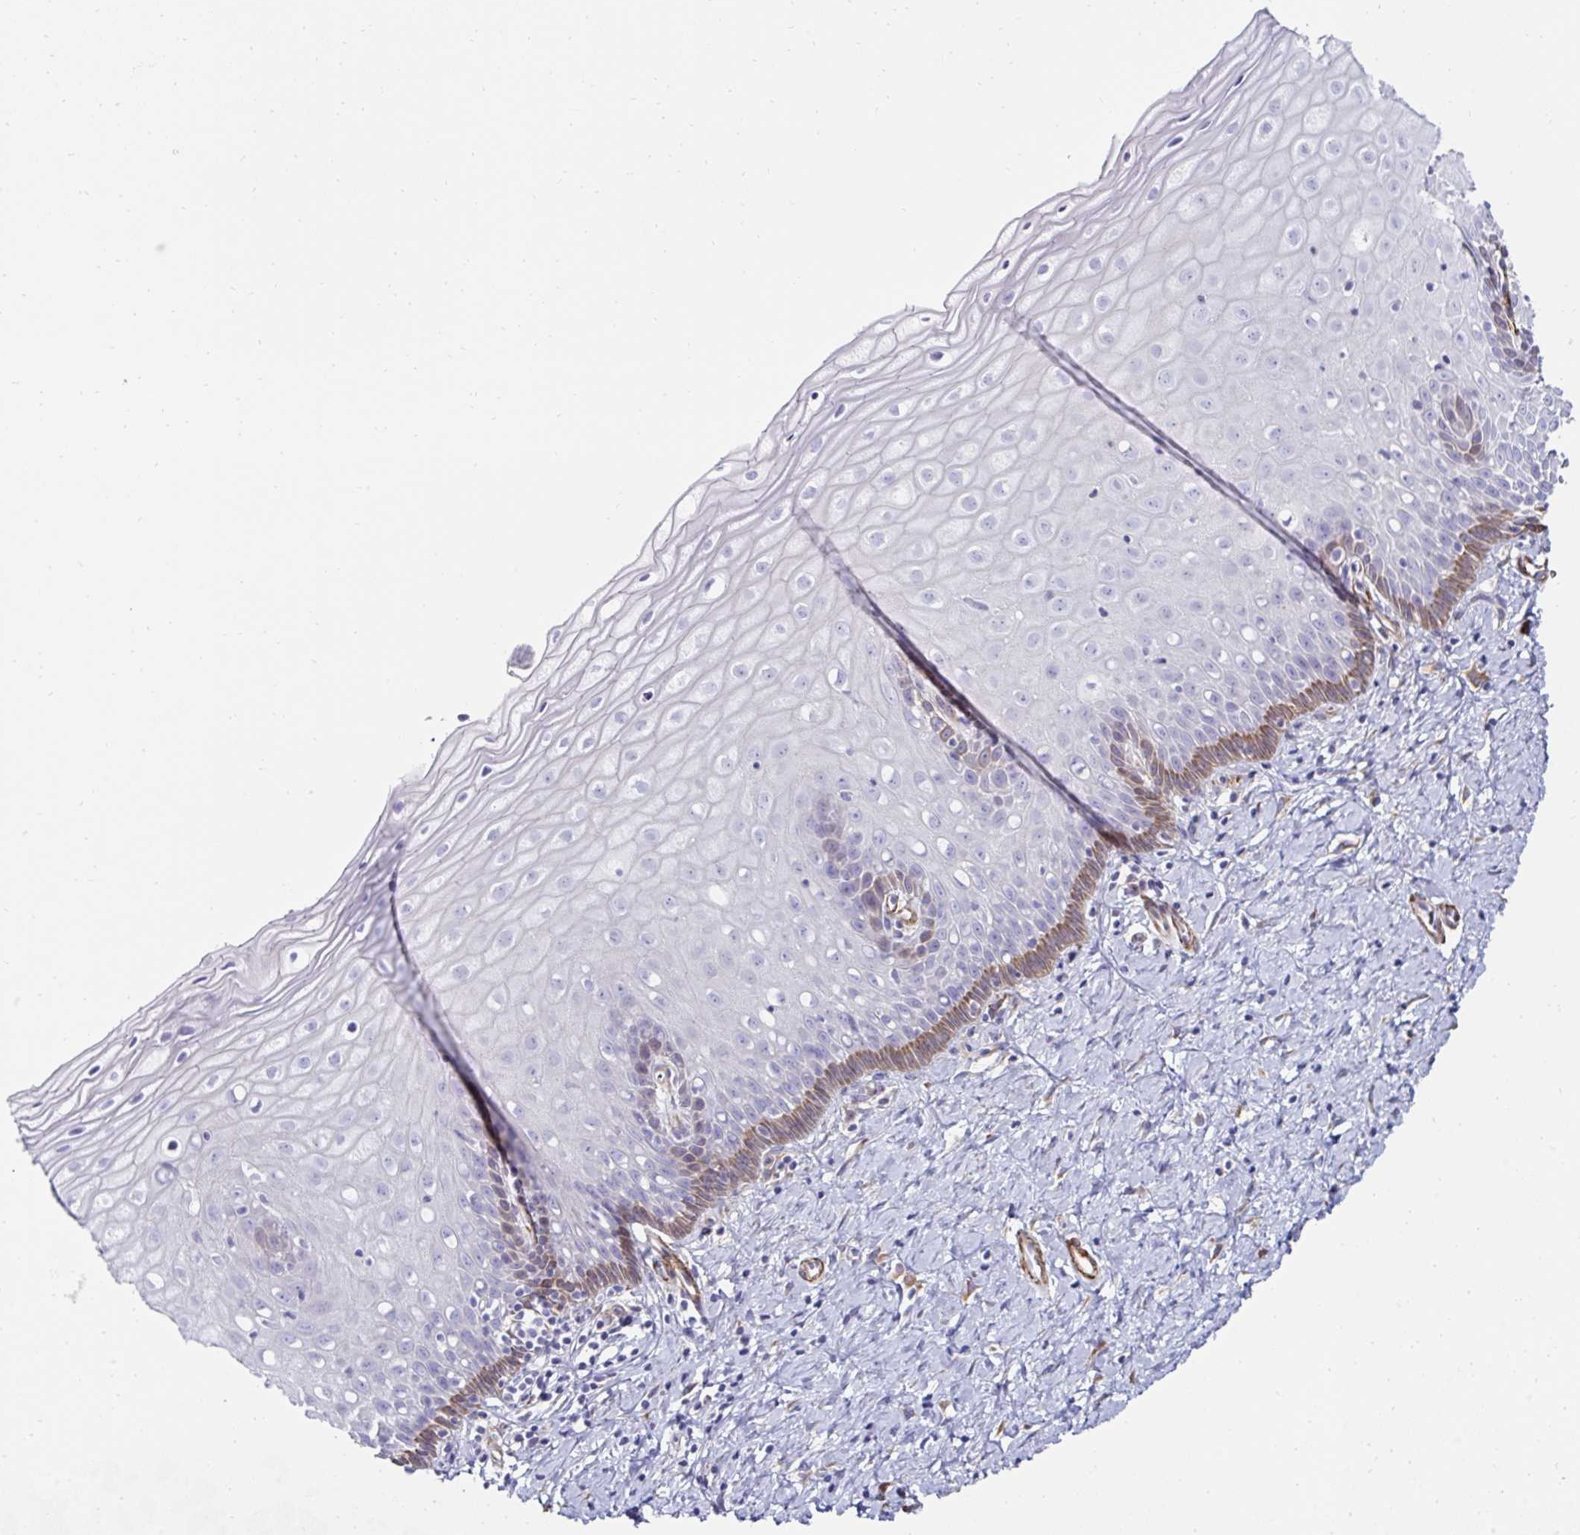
{"staining": {"intensity": "negative", "quantity": "none", "location": "none"}, "tissue": "cervix", "cell_type": "Glandular cells", "image_type": "normal", "snomed": [{"axis": "morphology", "description": "Normal tissue, NOS"}, {"axis": "topography", "description": "Cervix"}], "caption": "High power microscopy photomicrograph of an IHC image of benign cervix, revealing no significant positivity in glandular cells.", "gene": "FBXL13", "patient": {"sex": "female", "age": 37}}